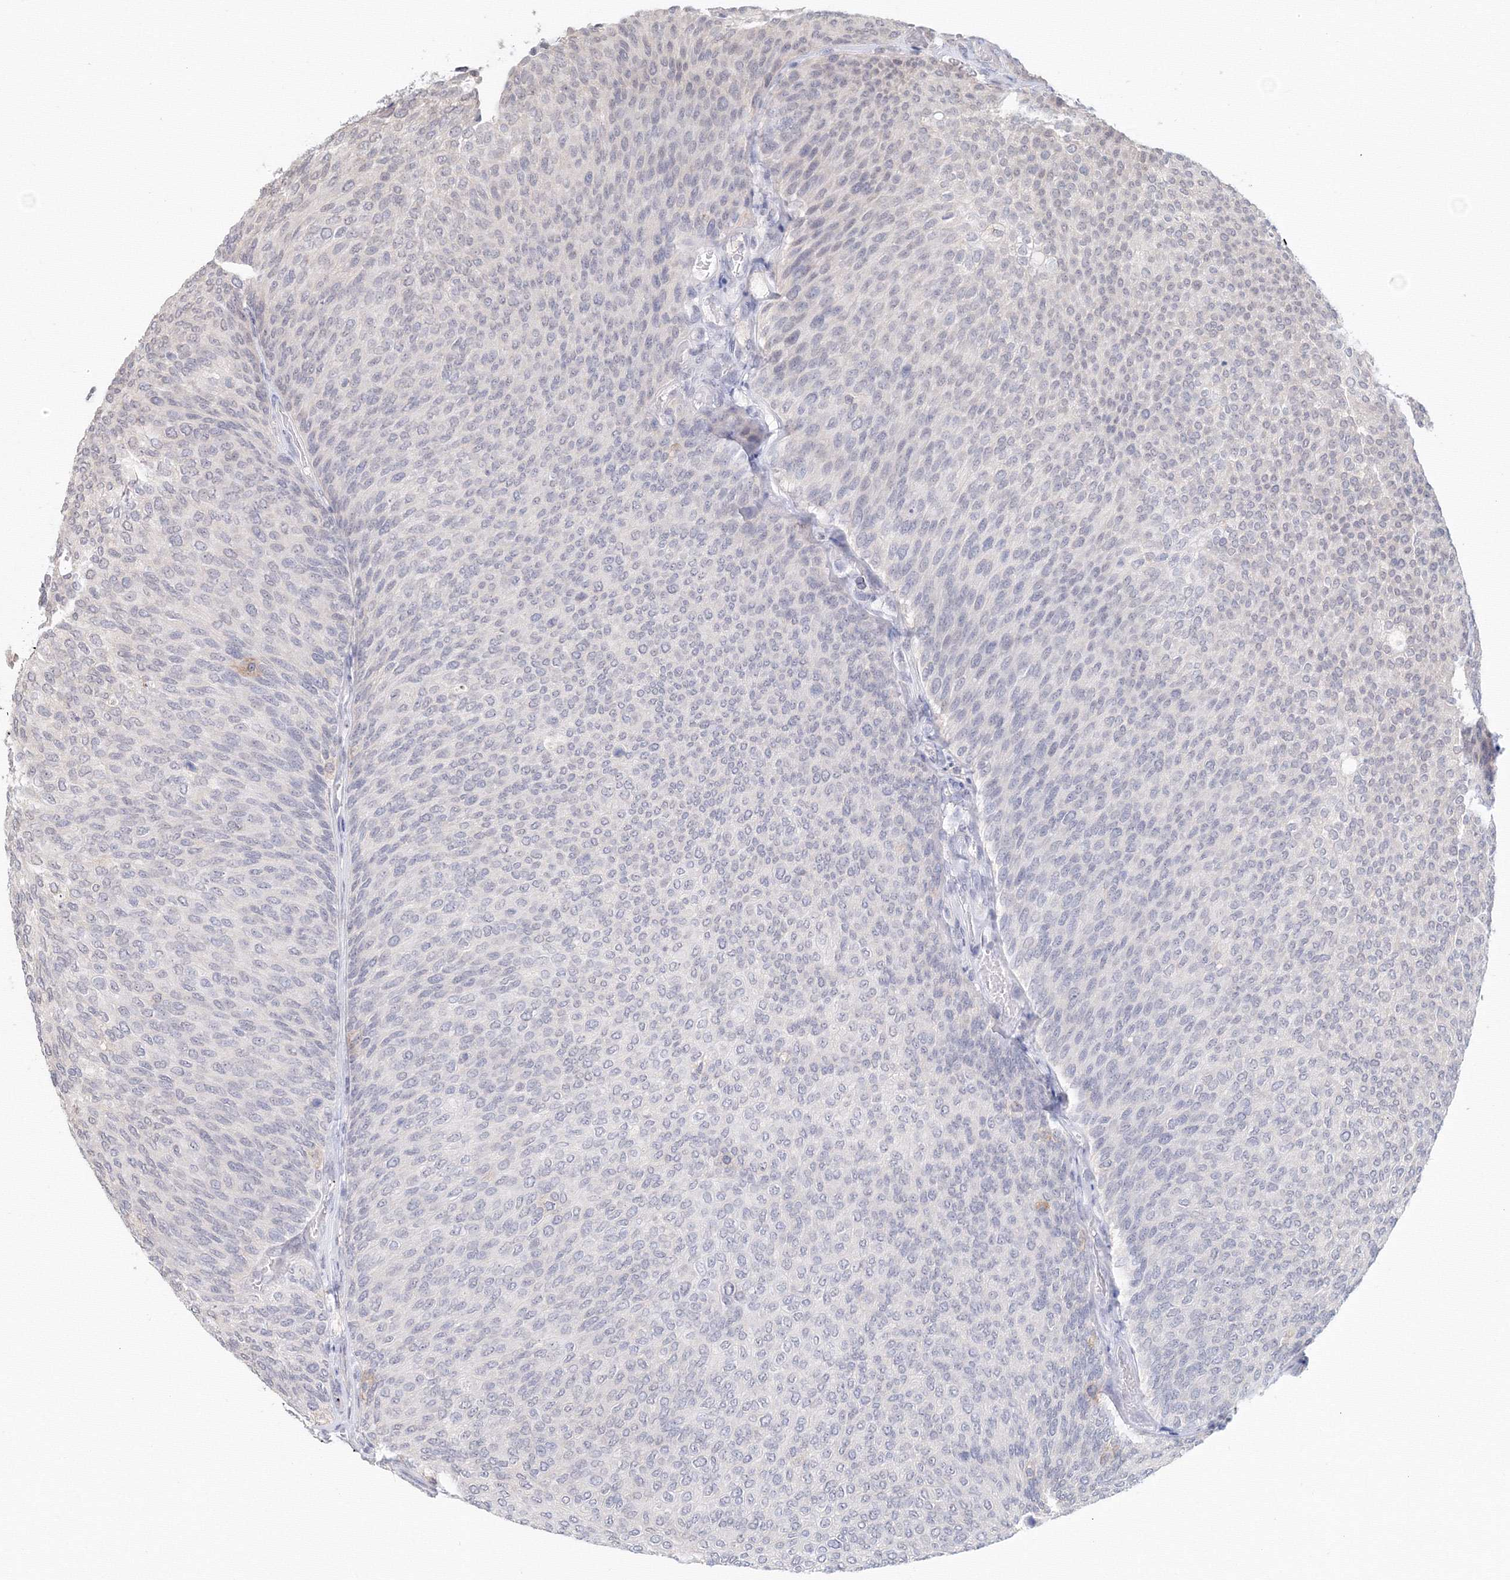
{"staining": {"intensity": "negative", "quantity": "none", "location": "none"}, "tissue": "urothelial cancer", "cell_type": "Tumor cells", "image_type": "cancer", "snomed": [{"axis": "morphology", "description": "Urothelial carcinoma, Low grade"}, {"axis": "topography", "description": "Urinary bladder"}], "caption": "A photomicrograph of urothelial cancer stained for a protein shows no brown staining in tumor cells.", "gene": "SLC7A7", "patient": {"sex": "female", "age": 79}}